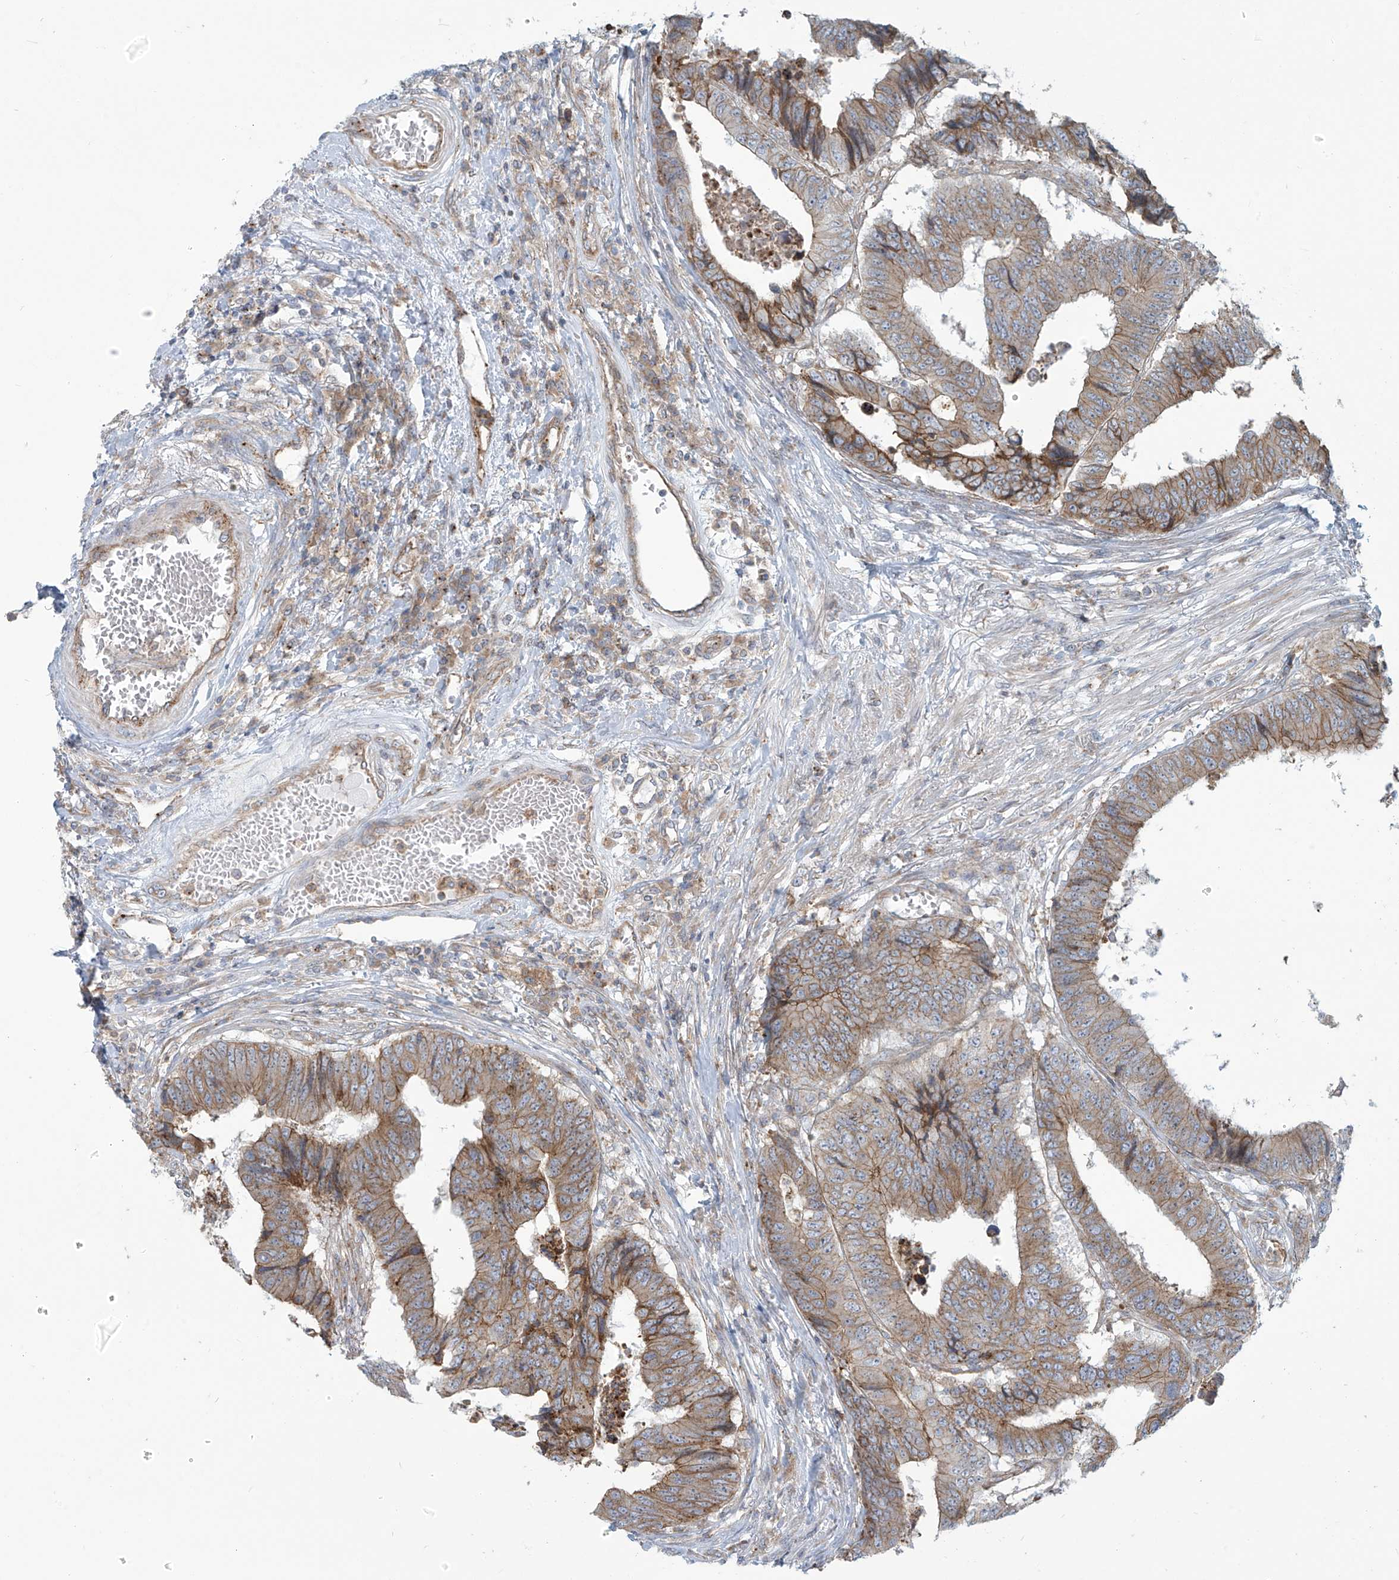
{"staining": {"intensity": "weak", "quantity": ">75%", "location": "cytoplasmic/membranous"}, "tissue": "colorectal cancer", "cell_type": "Tumor cells", "image_type": "cancer", "snomed": [{"axis": "morphology", "description": "Adenocarcinoma, NOS"}, {"axis": "topography", "description": "Rectum"}], "caption": "An immunohistochemistry image of neoplastic tissue is shown. Protein staining in brown shows weak cytoplasmic/membranous positivity in colorectal cancer within tumor cells. Immunohistochemistry (ihc) stains the protein in brown and the nuclei are stained blue.", "gene": "LZTS3", "patient": {"sex": "male", "age": 84}}